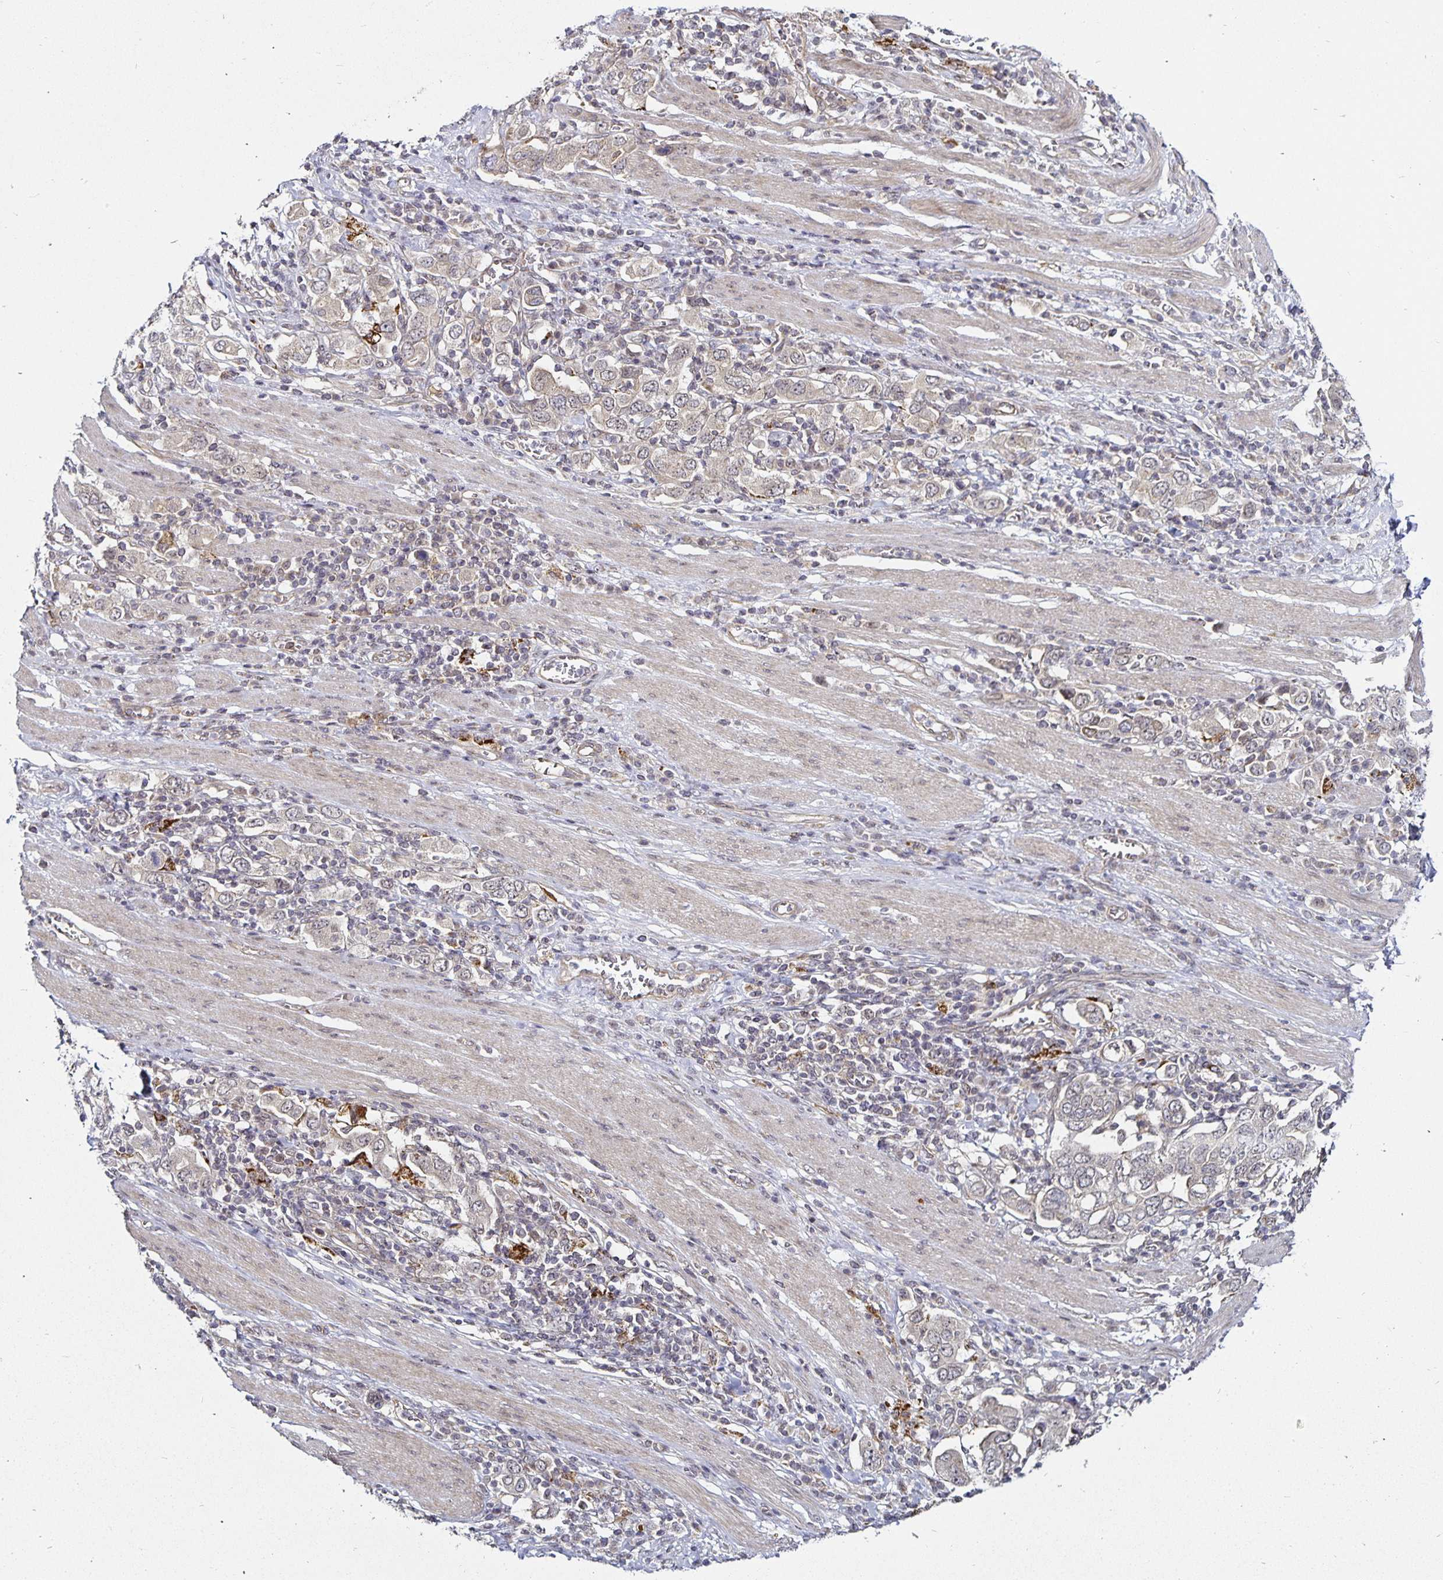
{"staining": {"intensity": "weak", "quantity": "25%-75%", "location": "cytoplasmic/membranous"}, "tissue": "stomach cancer", "cell_type": "Tumor cells", "image_type": "cancer", "snomed": [{"axis": "morphology", "description": "Adenocarcinoma, NOS"}, {"axis": "topography", "description": "Stomach, upper"}, {"axis": "topography", "description": "Stomach"}], "caption": "High-magnification brightfield microscopy of stomach adenocarcinoma stained with DAB (brown) and counterstained with hematoxylin (blue). tumor cells exhibit weak cytoplasmic/membranous positivity is present in about25%-75% of cells.", "gene": "CYP27A1", "patient": {"sex": "male", "age": 62}}